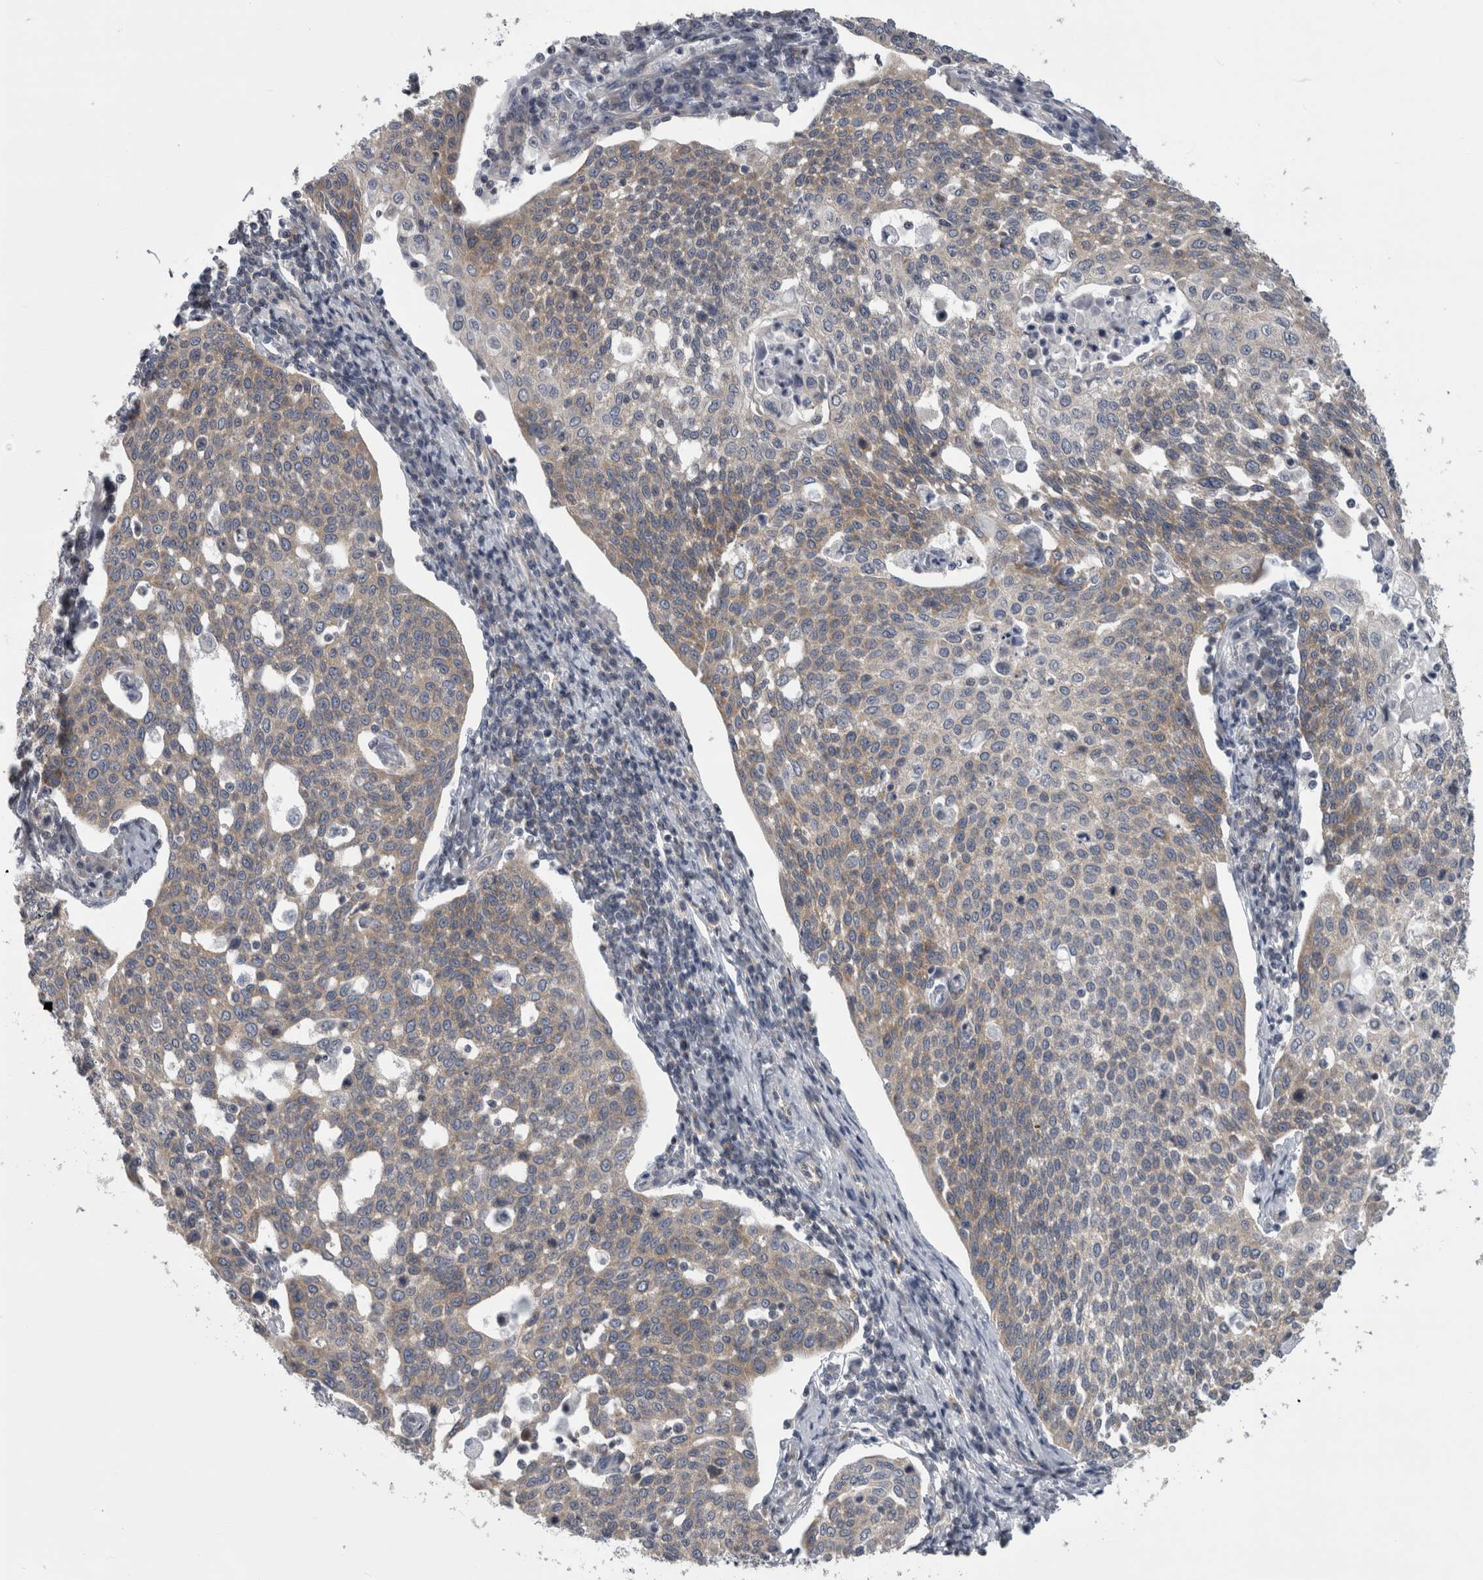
{"staining": {"intensity": "weak", "quantity": ">75%", "location": "cytoplasmic/membranous"}, "tissue": "cervical cancer", "cell_type": "Tumor cells", "image_type": "cancer", "snomed": [{"axis": "morphology", "description": "Squamous cell carcinoma, NOS"}, {"axis": "topography", "description": "Cervix"}], "caption": "Immunohistochemistry staining of cervical cancer (squamous cell carcinoma), which shows low levels of weak cytoplasmic/membranous expression in about >75% of tumor cells indicating weak cytoplasmic/membranous protein expression. The staining was performed using DAB (3,3'-diaminobenzidine) (brown) for protein detection and nuclei were counterstained in hematoxylin (blue).", "gene": "PRRC2C", "patient": {"sex": "female", "age": 34}}